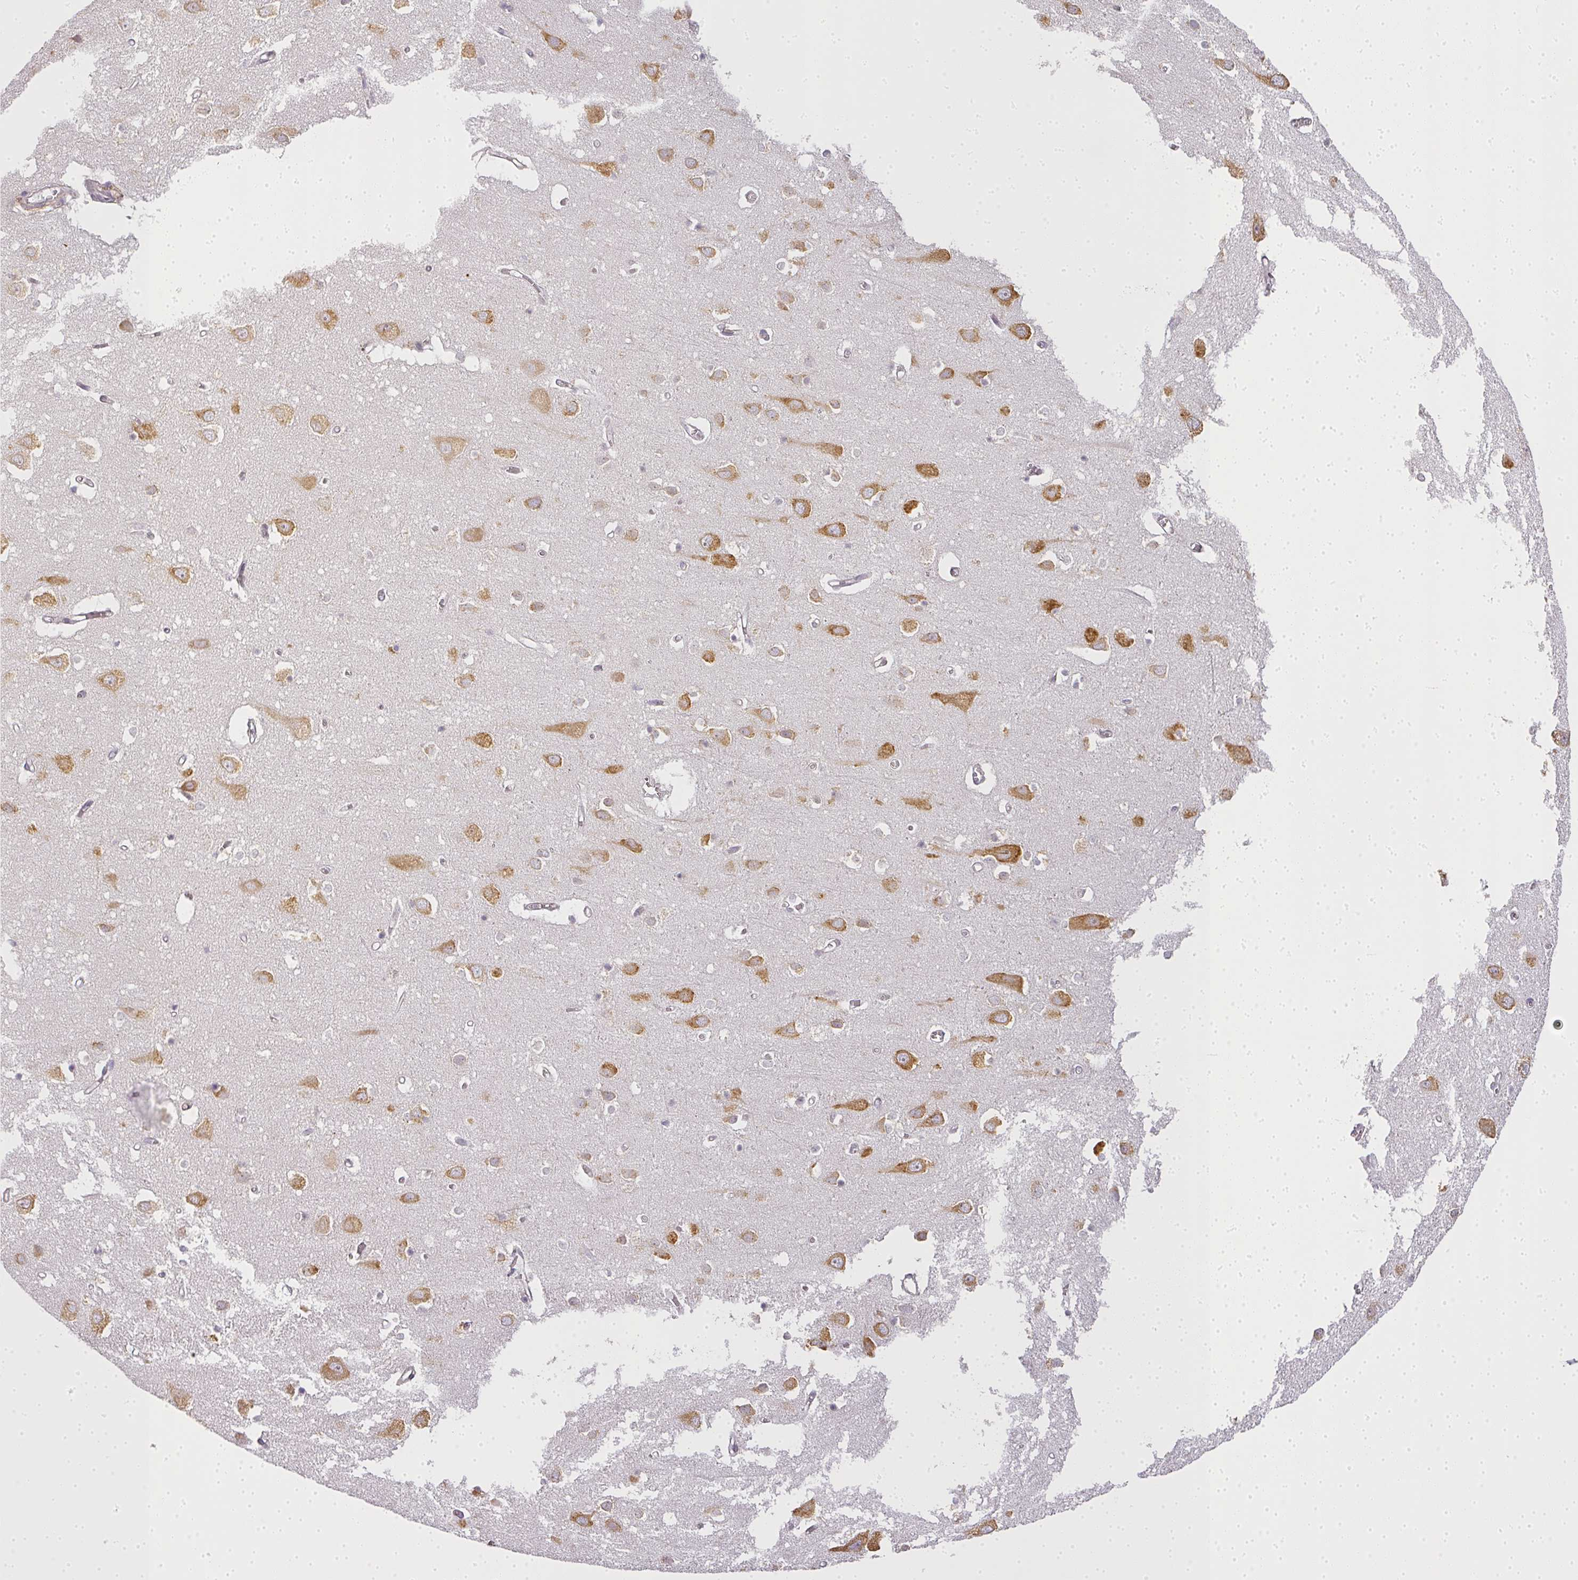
{"staining": {"intensity": "negative", "quantity": "none", "location": "none"}, "tissue": "cerebral cortex", "cell_type": "Endothelial cells", "image_type": "normal", "snomed": [{"axis": "morphology", "description": "Normal tissue, NOS"}, {"axis": "topography", "description": "Cerebral cortex"}], "caption": "High power microscopy micrograph of an IHC image of normal cerebral cortex, revealing no significant positivity in endothelial cells.", "gene": "MED19", "patient": {"sex": "male", "age": 70}}